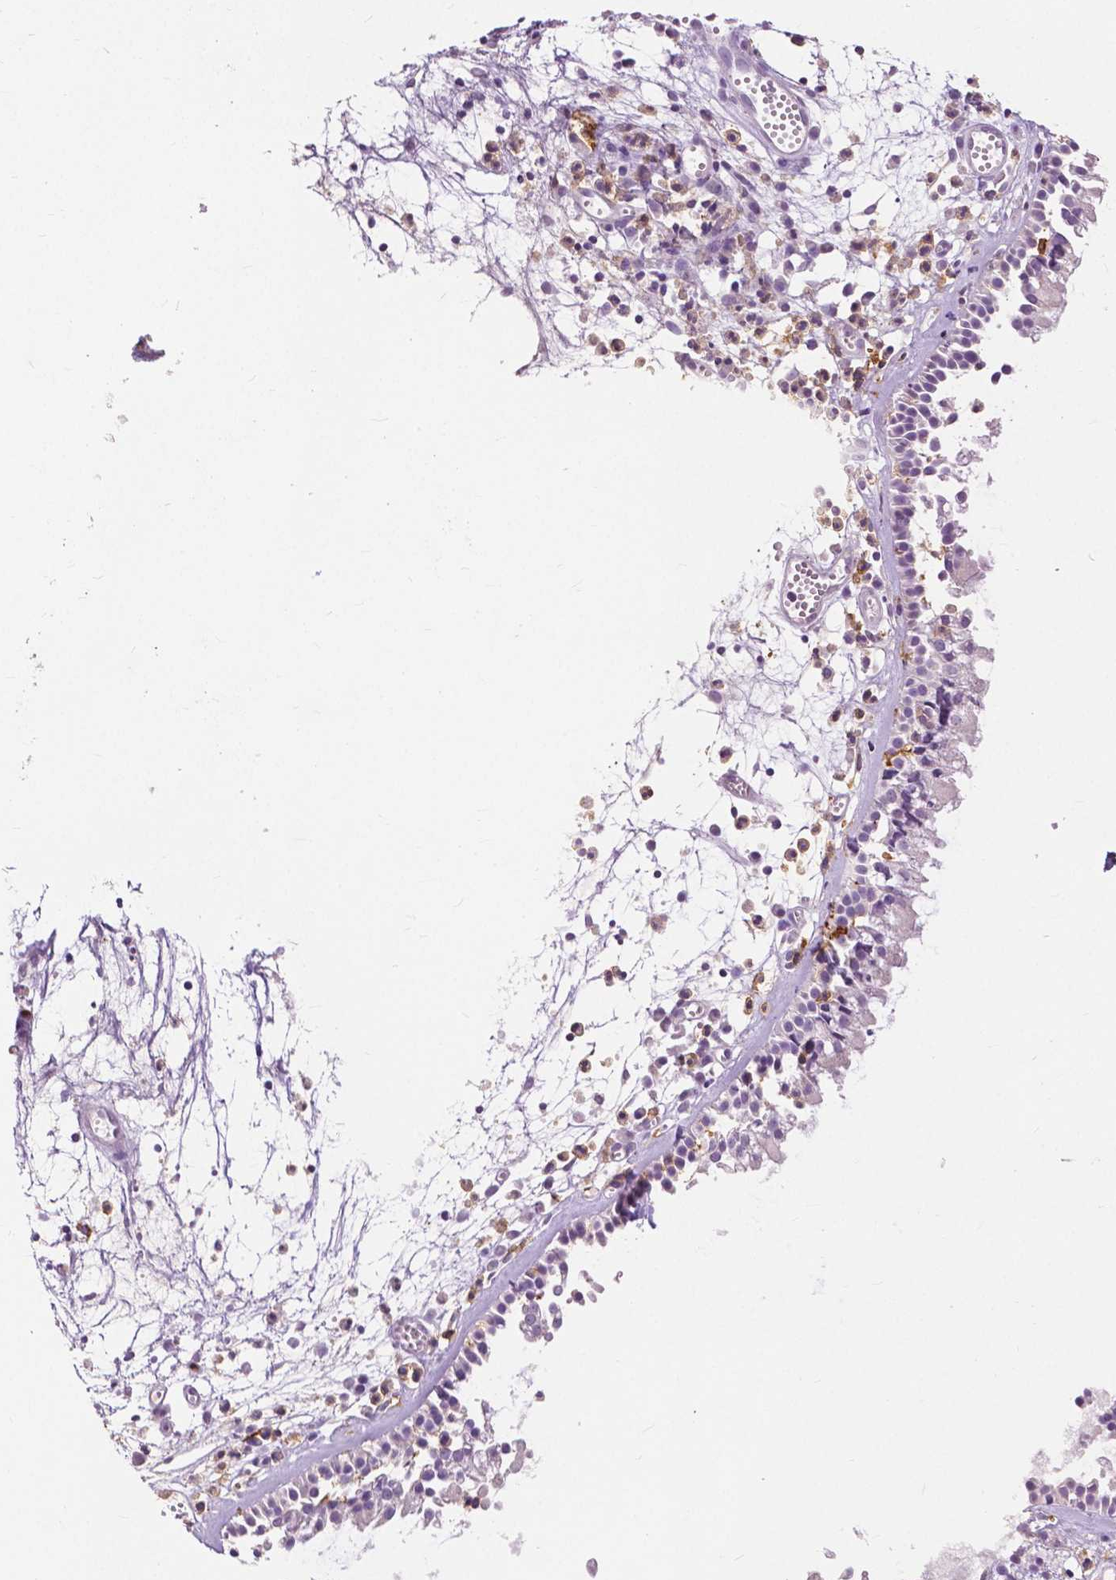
{"staining": {"intensity": "weak", "quantity": "<25%", "location": "cytoplasmic/membranous"}, "tissue": "nasopharynx", "cell_type": "Respiratory epithelial cells", "image_type": "normal", "snomed": [{"axis": "morphology", "description": "Normal tissue, NOS"}, {"axis": "topography", "description": "Nasopharynx"}], "caption": "IHC of normal nasopharynx shows no positivity in respiratory epithelial cells. Nuclei are stained in blue.", "gene": "CXCR2", "patient": {"sex": "female", "age": 52}}